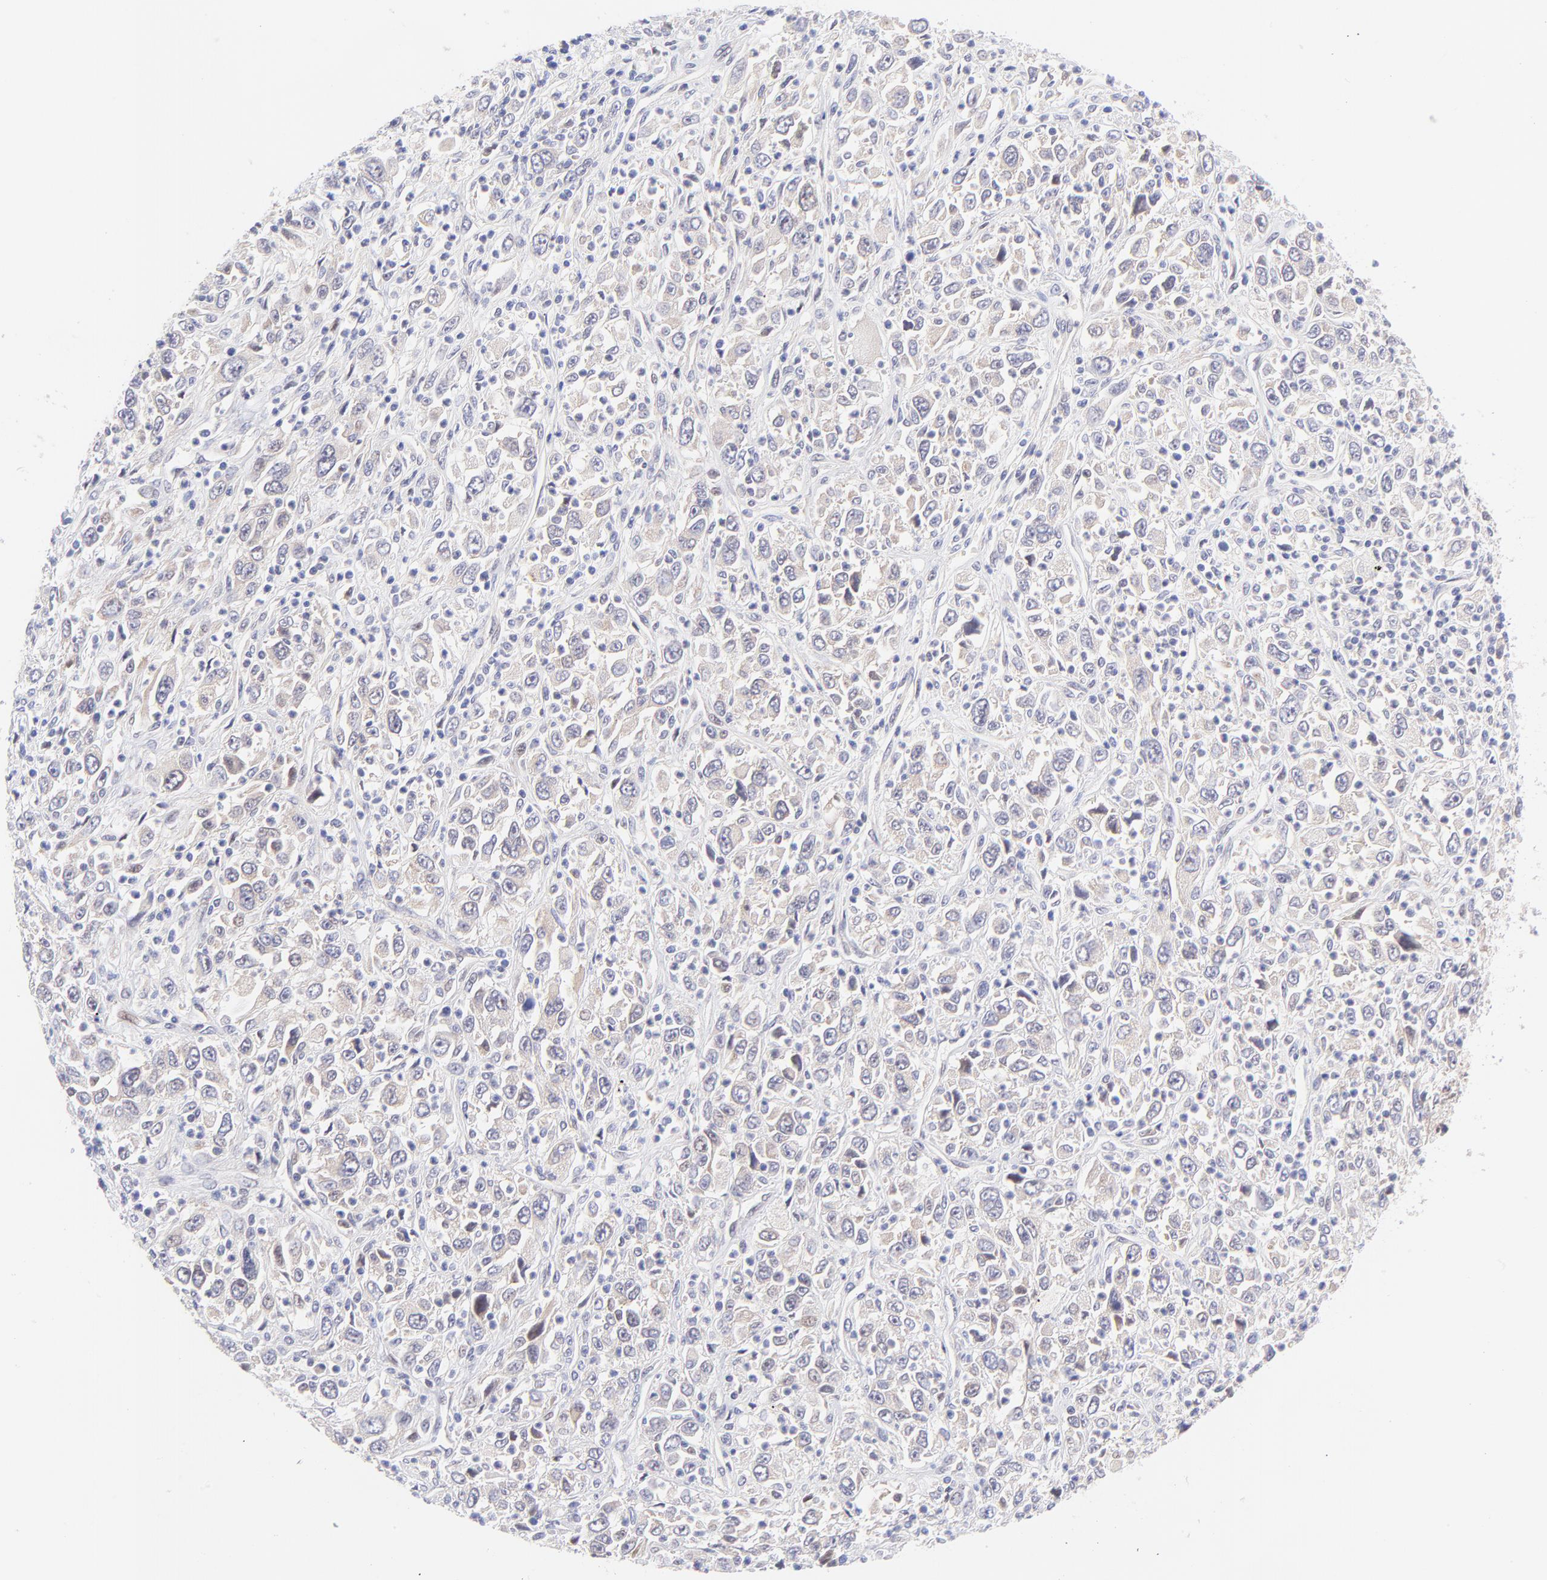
{"staining": {"intensity": "negative", "quantity": "none", "location": "none"}, "tissue": "melanoma", "cell_type": "Tumor cells", "image_type": "cancer", "snomed": [{"axis": "morphology", "description": "Malignant melanoma, Metastatic site"}, {"axis": "topography", "description": "Skin"}], "caption": "Tumor cells show no significant protein staining in malignant melanoma (metastatic site). (DAB immunohistochemistry visualized using brightfield microscopy, high magnification).", "gene": "PBDC1", "patient": {"sex": "female", "age": 56}}